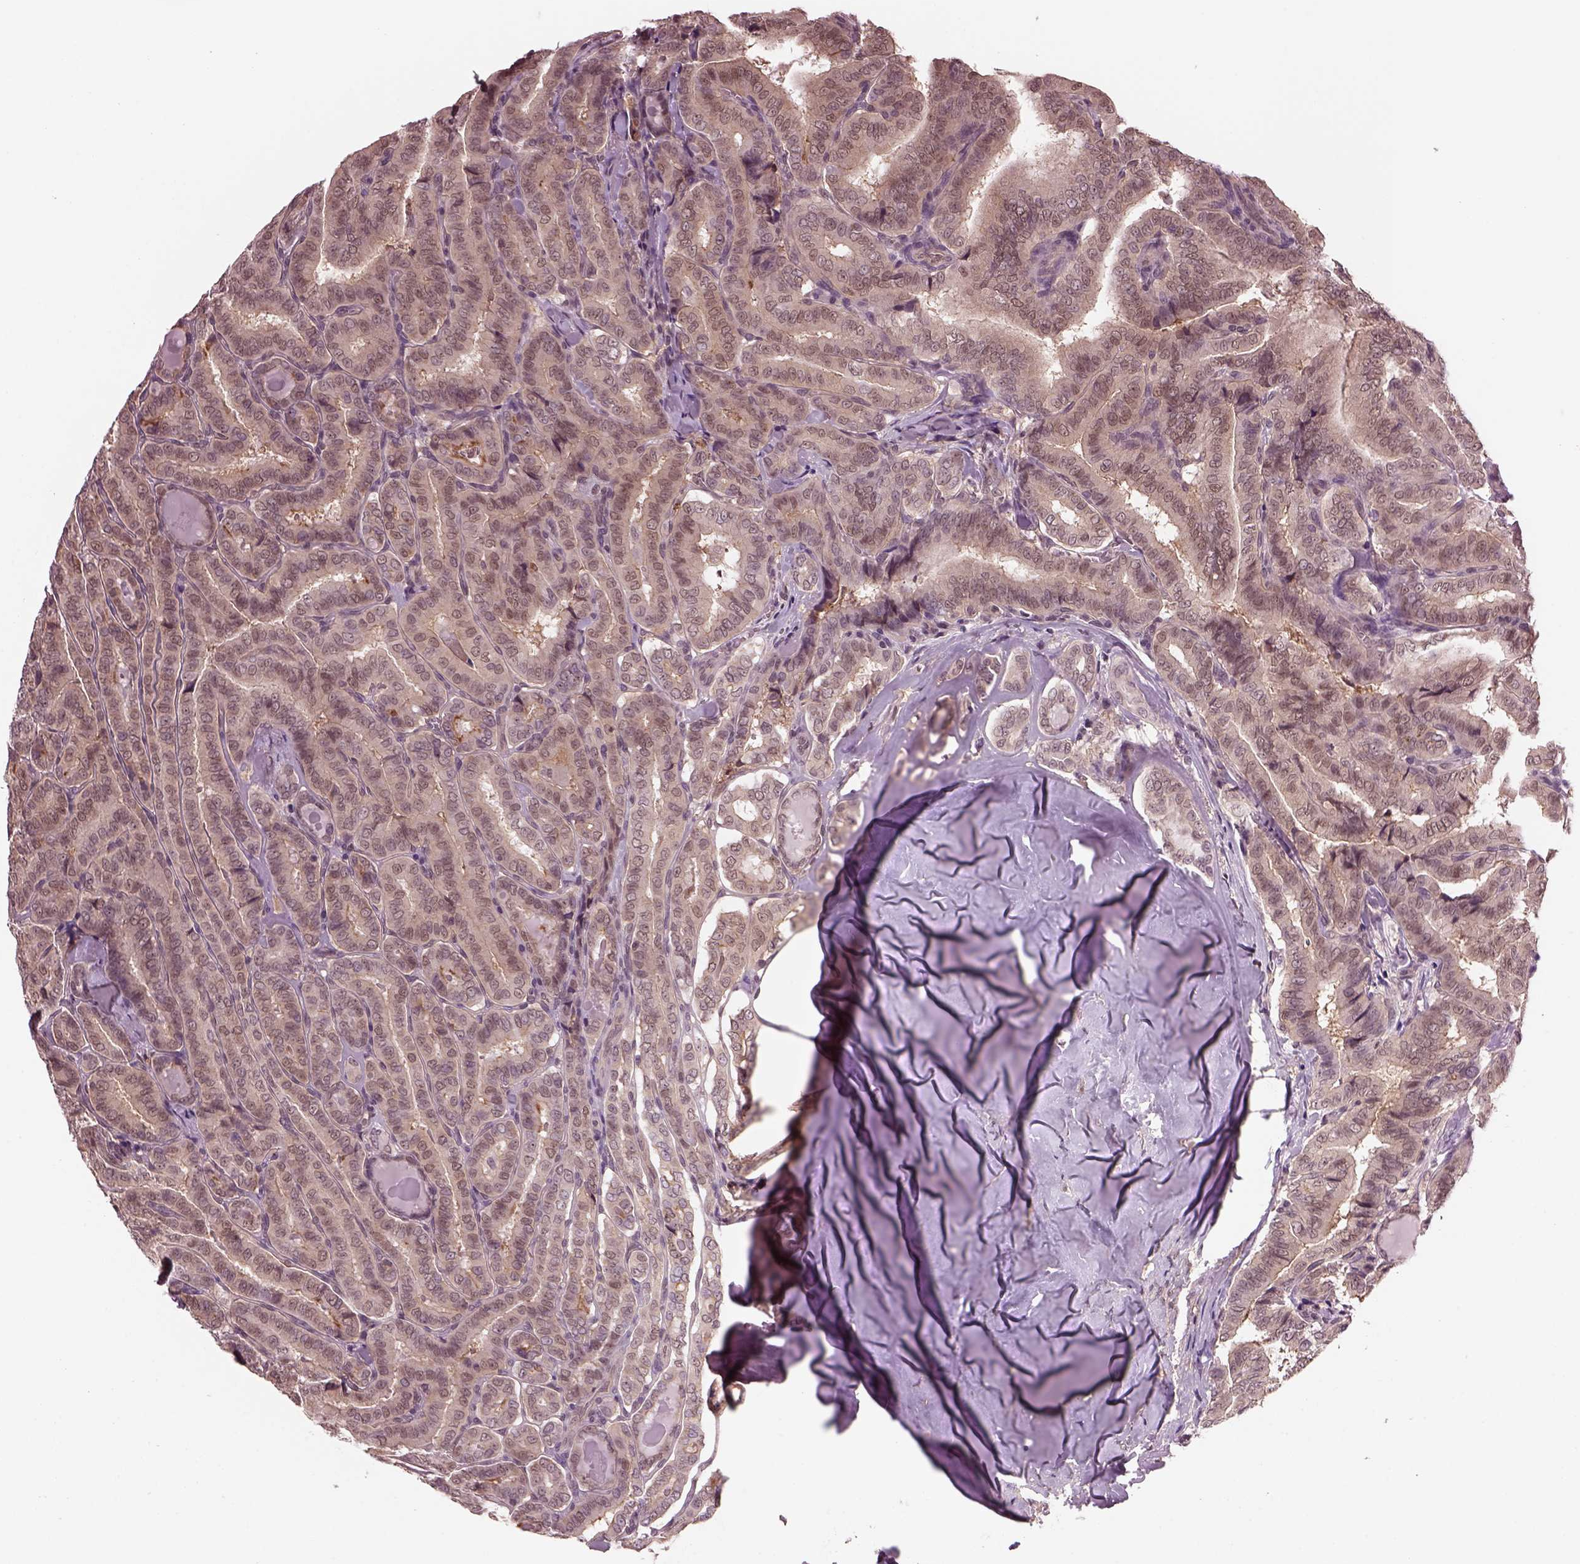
{"staining": {"intensity": "weak", "quantity": "<25%", "location": "cytoplasmic/membranous,nuclear"}, "tissue": "thyroid cancer", "cell_type": "Tumor cells", "image_type": "cancer", "snomed": [{"axis": "morphology", "description": "Papillary adenocarcinoma, NOS"}, {"axis": "morphology", "description": "Papillary adenoma metastatic"}, {"axis": "topography", "description": "Thyroid gland"}], "caption": "Thyroid cancer (papillary adenoma metastatic) was stained to show a protein in brown. There is no significant expression in tumor cells.", "gene": "SRI", "patient": {"sex": "female", "age": 50}}